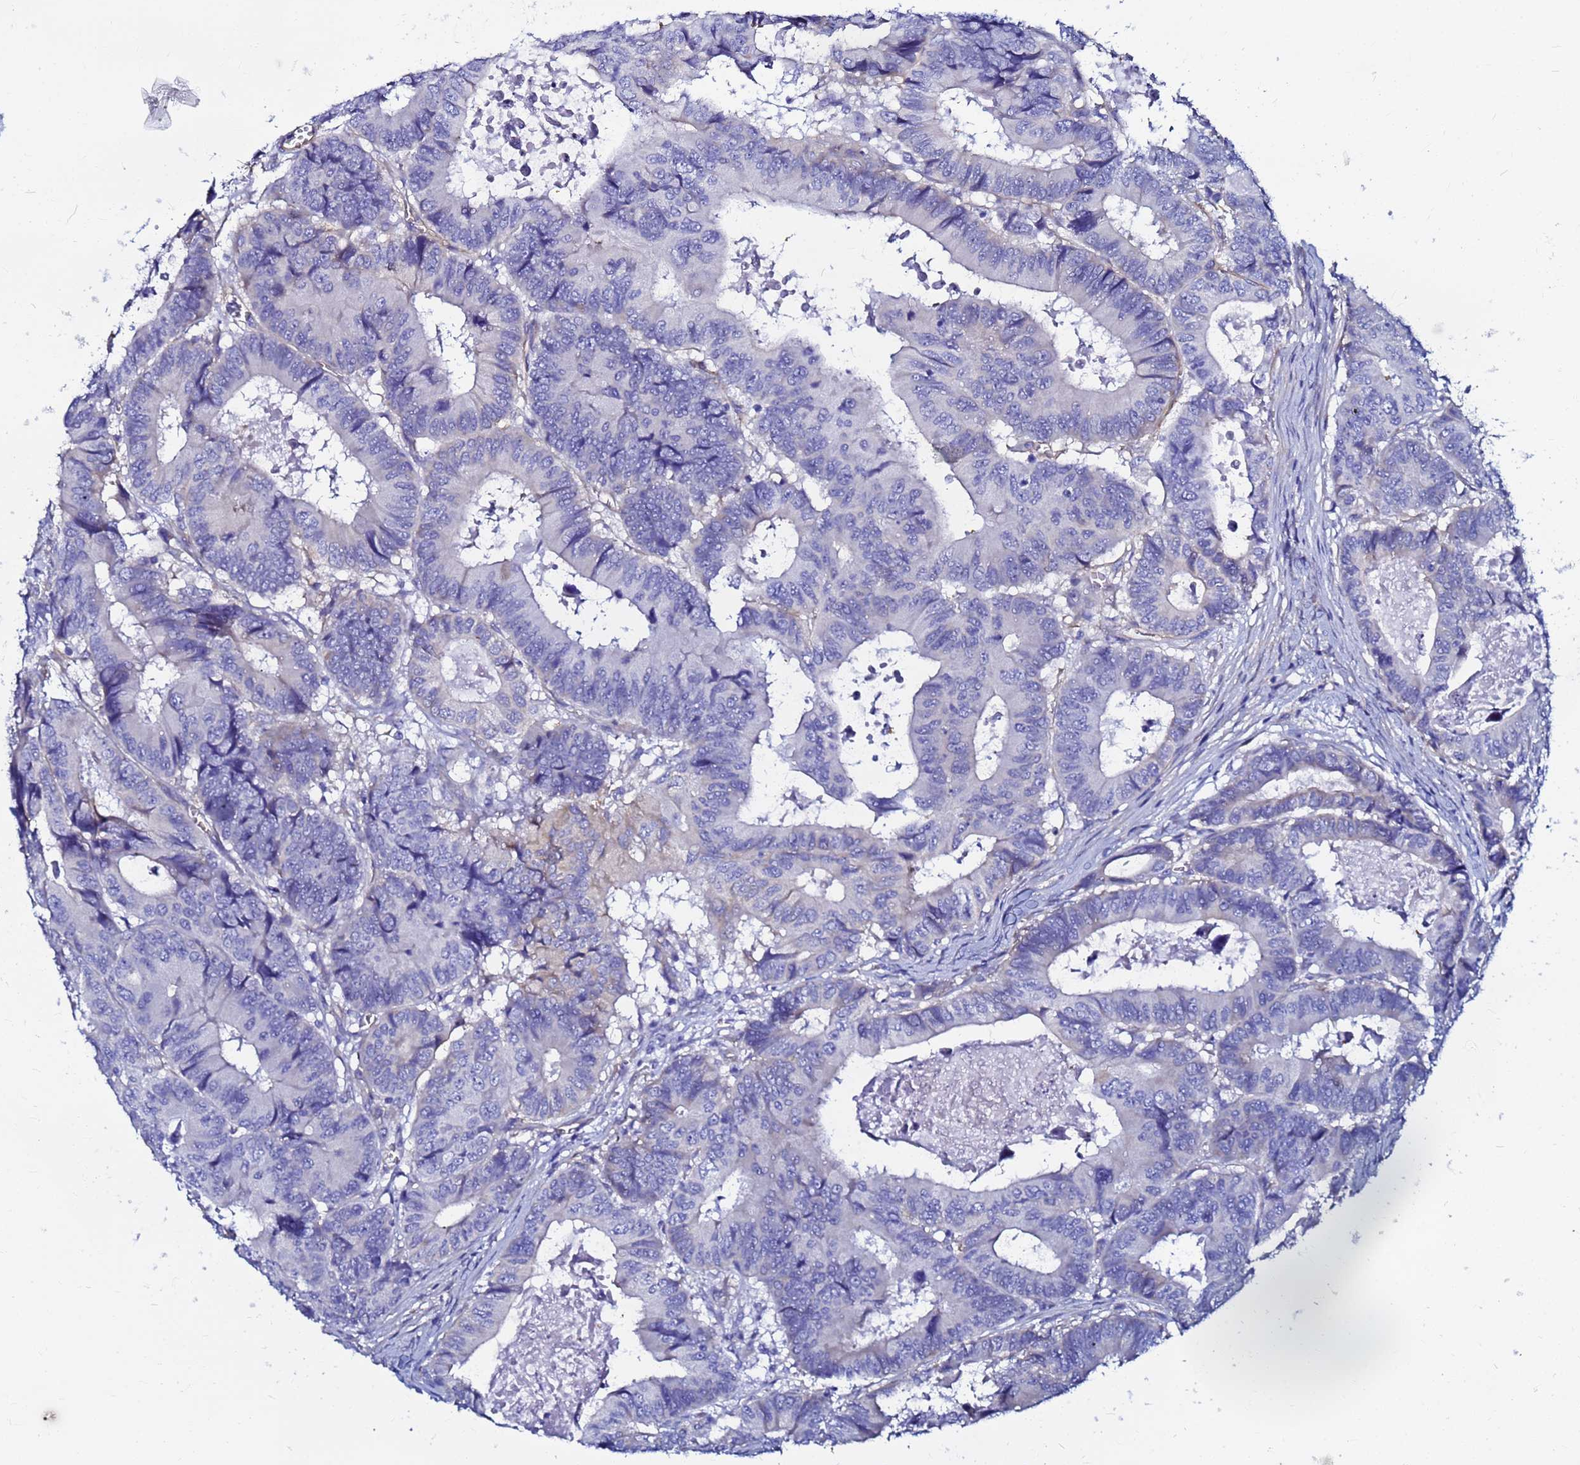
{"staining": {"intensity": "negative", "quantity": "none", "location": "none"}, "tissue": "colorectal cancer", "cell_type": "Tumor cells", "image_type": "cancer", "snomed": [{"axis": "morphology", "description": "Adenocarcinoma, NOS"}, {"axis": "topography", "description": "Colon"}], "caption": "DAB immunohistochemical staining of colorectal cancer (adenocarcinoma) exhibits no significant expression in tumor cells.", "gene": "JRKL", "patient": {"sex": "male", "age": 85}}